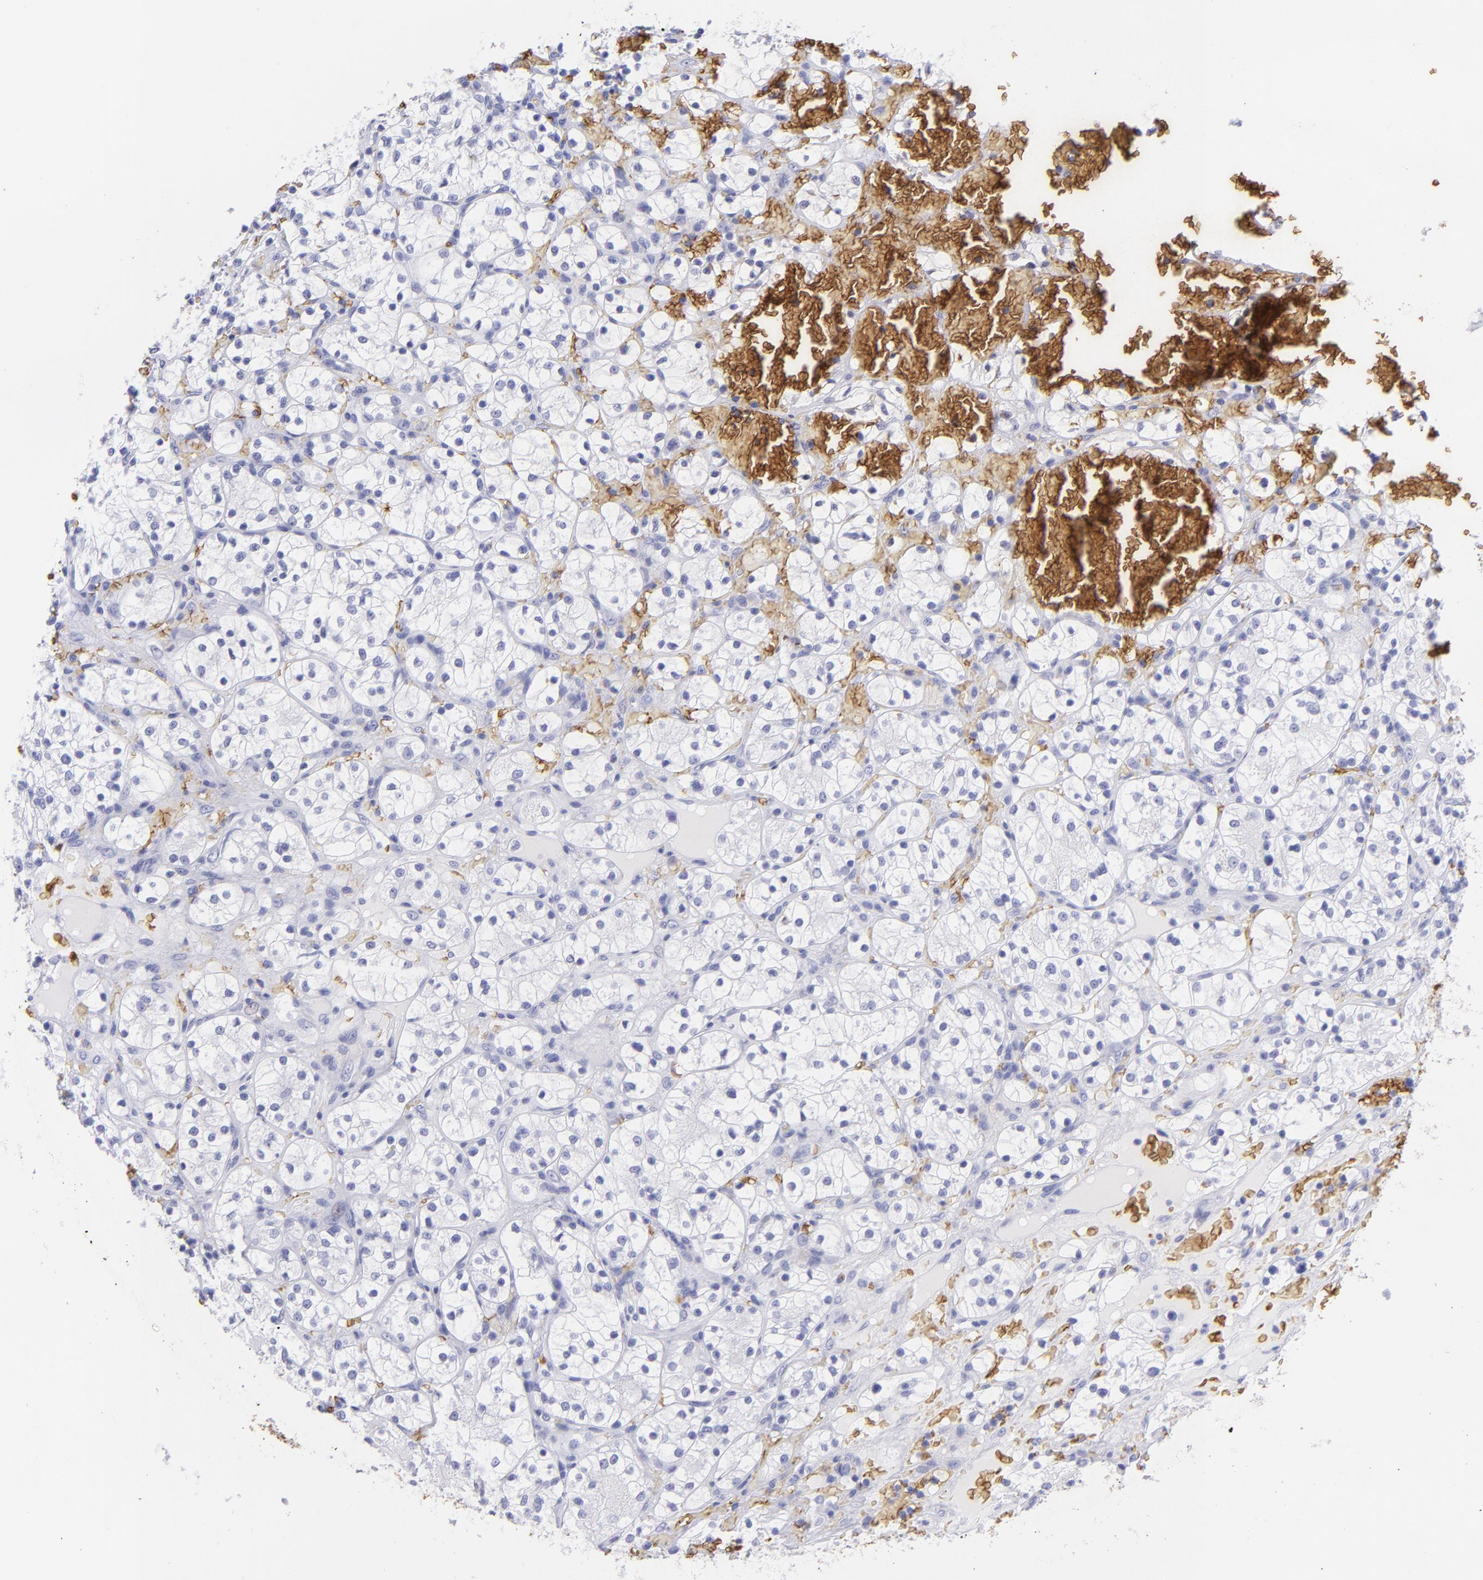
{"staining": {"intensity": "negative", "quantity": "none", "location": "none"}, "tissue": "renal cancer", "cell_type": "Tumor cells", "image_type": "cancer", "snomed": [{"axis": "morphology", "description": "Adenocarcinoma, NOS"}, {"axis": "topography", "description": "Kidney"}], "caption": "IHC image of neoplastic tissue: renal cancer stained with DAB displays no significant protein staining in tumor cells.", "gene": "GYPA", "patient": {"sex": "female", "age": 60}}